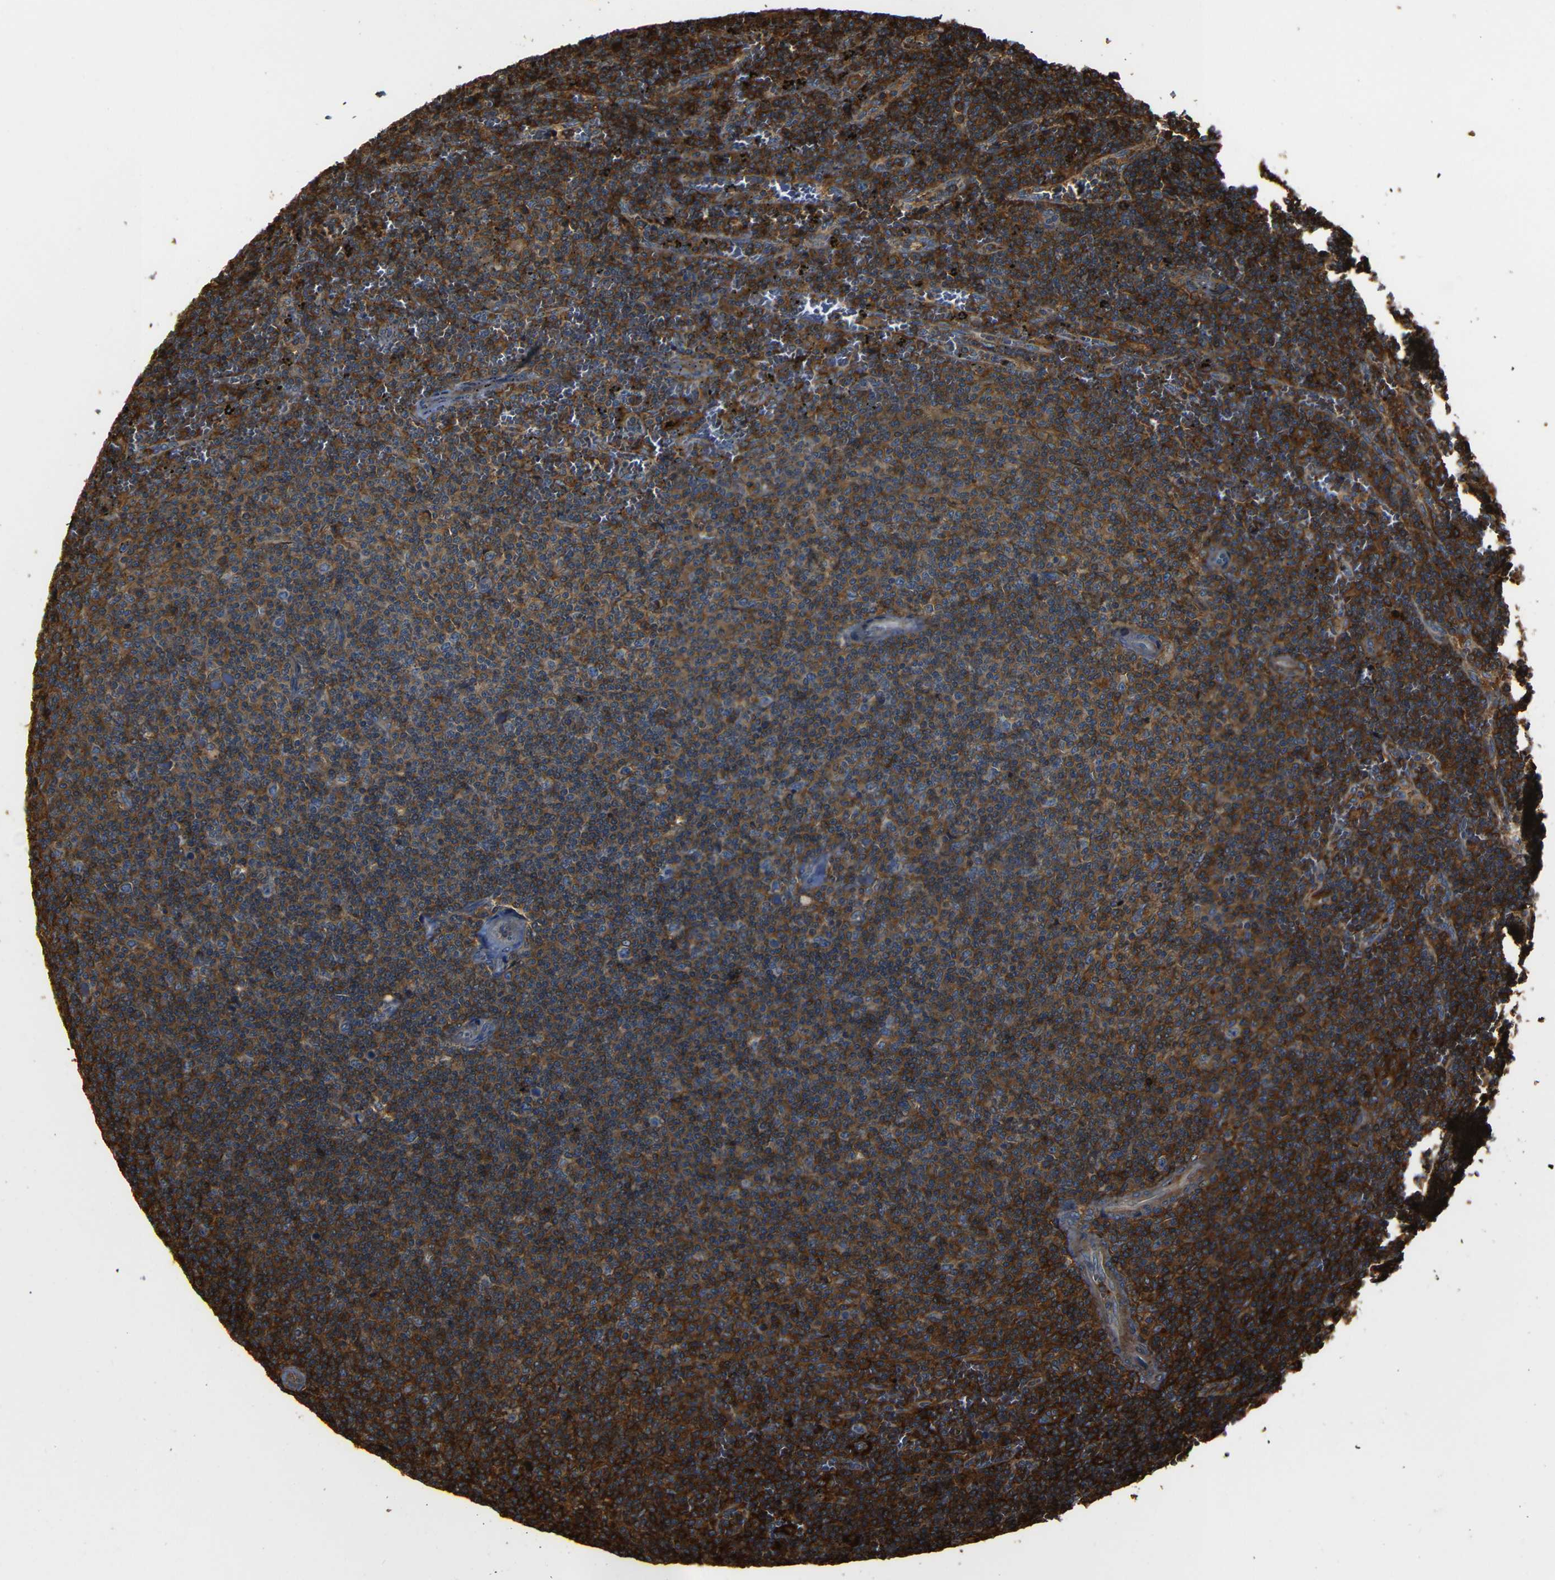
{"staining": {"intensity": "strong", "quantity": ">75%", "location": "cytoplasmic/membranous"}, "tissue": "lymphoma", "cell_type": "Tumor cells", "image_type": "cancer", "snomed": [{"axis": "morphology", "description": "Malignant lymphoma, non-Hodgkin's type, Low grade"}, {"axis": "topography", "description": "Spleen"}], "caption": "This is an image of immunohistochemistry staining of low-grade malignant lymphoma, non-Hodgkin's type, which shows strong staining in the cytoplasmic/membranous of tumor cells.", "gene": "ADGRE5", "patient": {"sex": "female", "age": 50}}